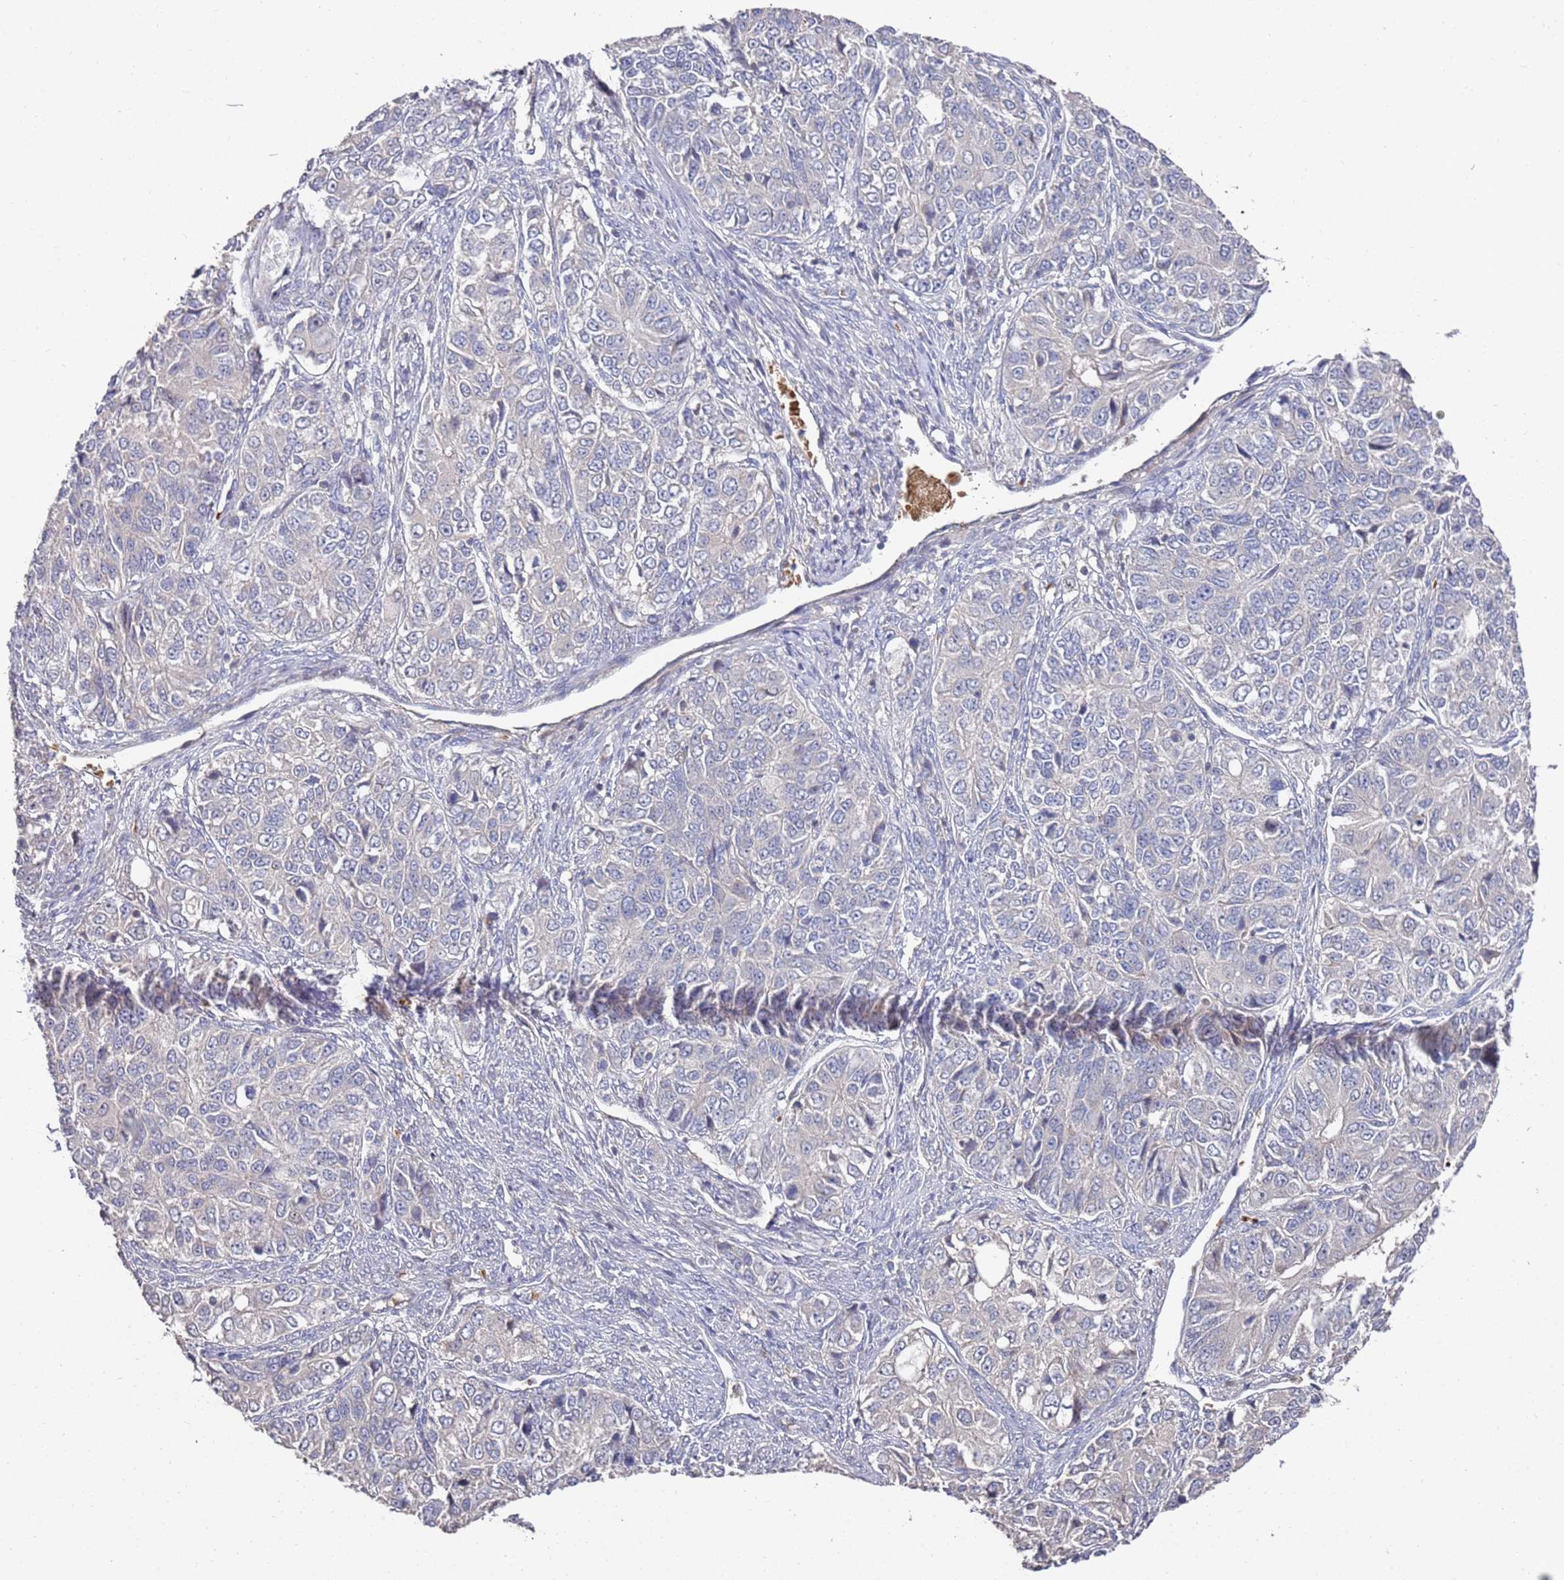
{"staining": {"intensity": "negative", "quantity": "none", "location": "none"}, "tissue": "ovarian cancer", "cell_type": "Tumor cells", "image_type": "cancer", "snomed": [{"axis": "morphology", "description": "Carcinoma, endometroid"}, {"axis": "topography", "description": "Ovary"}], "caption": "A micrograph of human ovarian cancer is negative for staining in tumor cells.", "gene": "LACC1", "patient": {"sex": "female", "age": 51}}